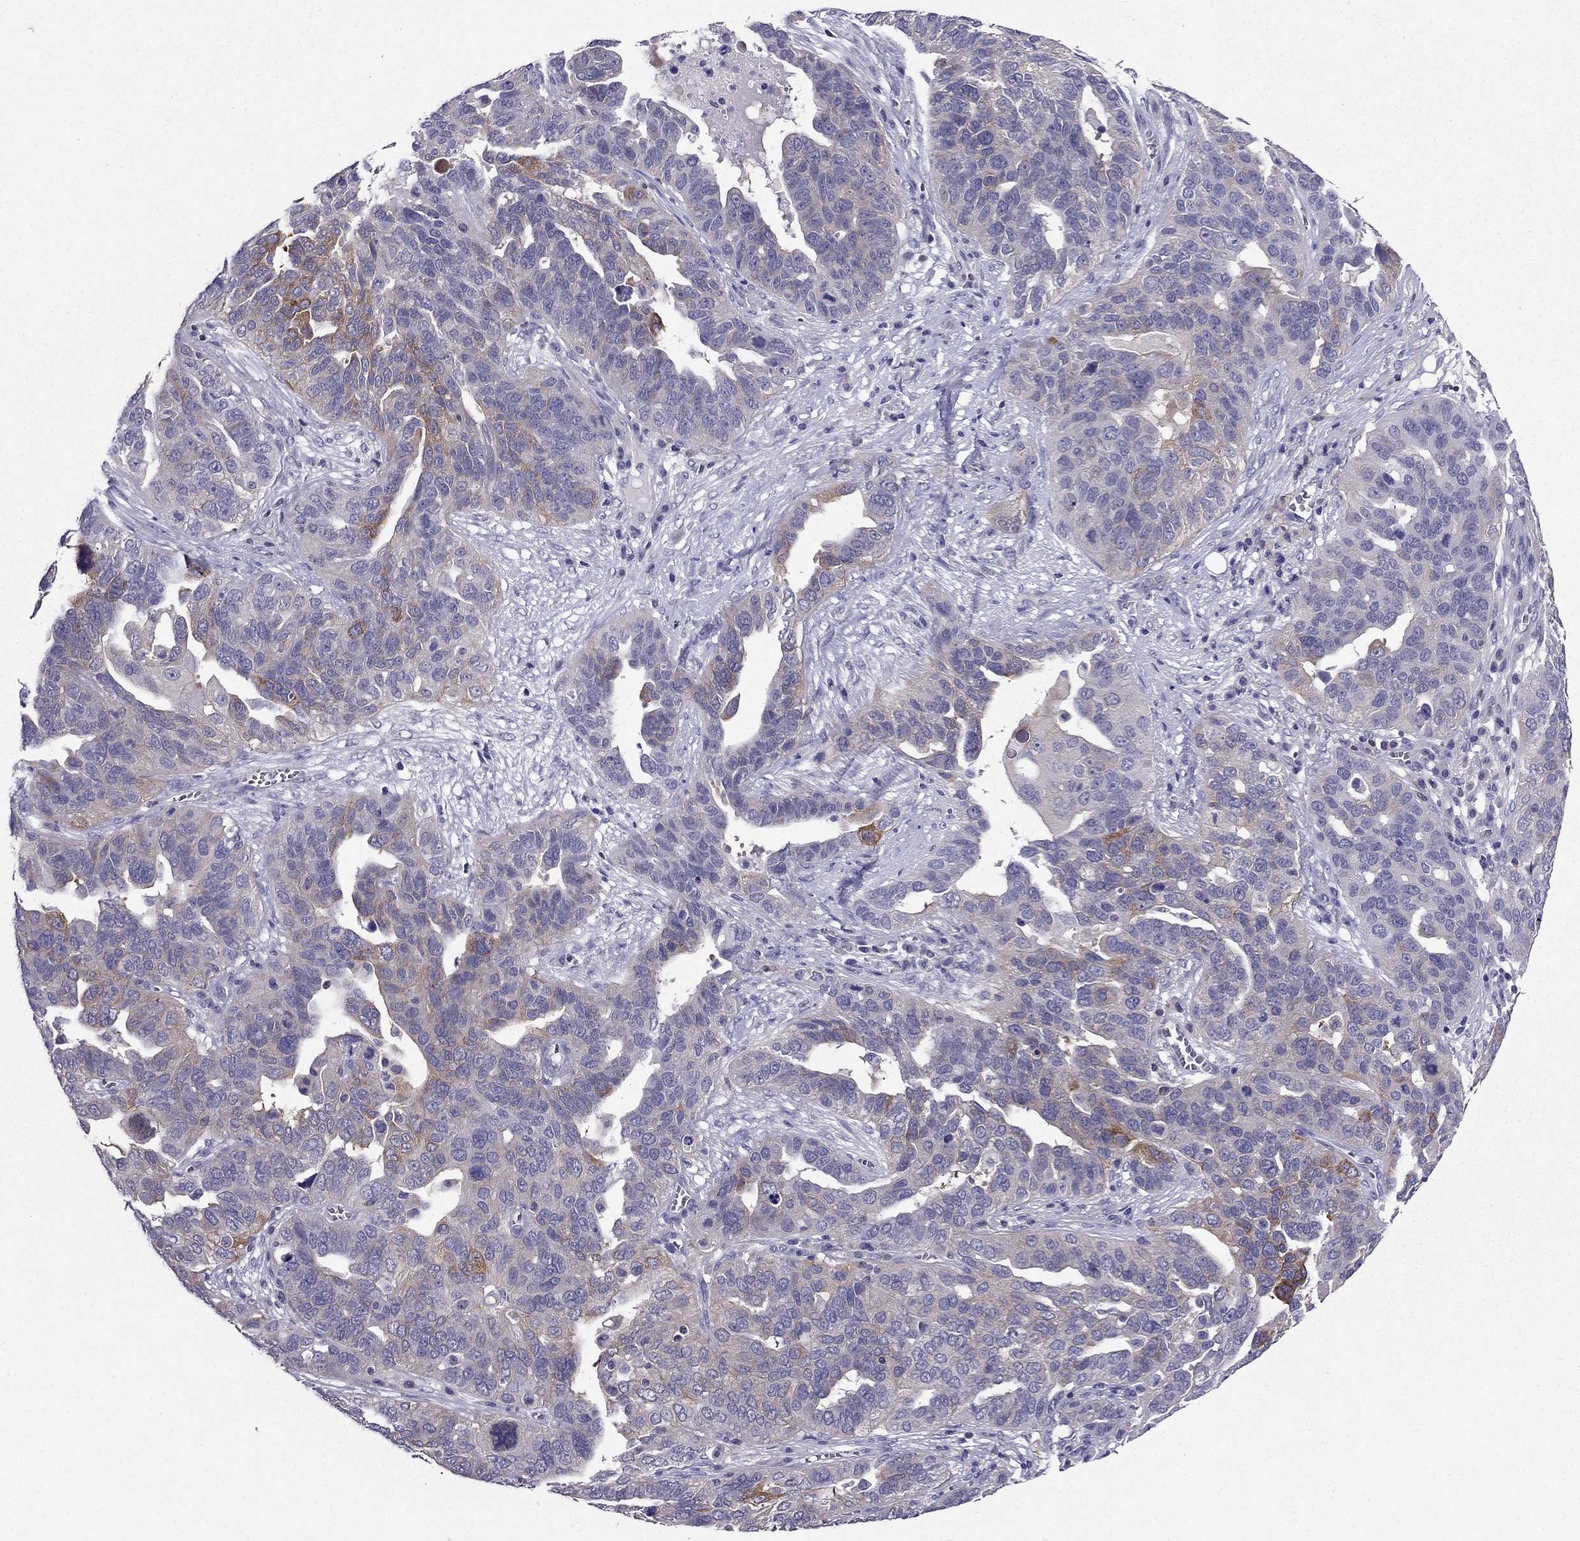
{"staining": {"intensity": "moderate", "quantity": "<25%", "location": "cytoplasmic/membranous"}, "tissue": "ovarian cancer", "cell_type": "Tumor cells", "image_type": "cancer", "snomed": [{"axis": "morphology", "description": "Carcinoma, endometroid"}, {"axis": "topography", "description": "Soft tissue"}, {"axis": "topography", "description": "Ovary"}], "caption": "Immunohistochemical staining of human ovarian endometroid carcinoma demonstrates low levels of moderate cytoplasmic/membranous expression in approximately <25% of tumor cells.", "gene": "AAK1", "patient": {"sex": "female", "age": 52}}